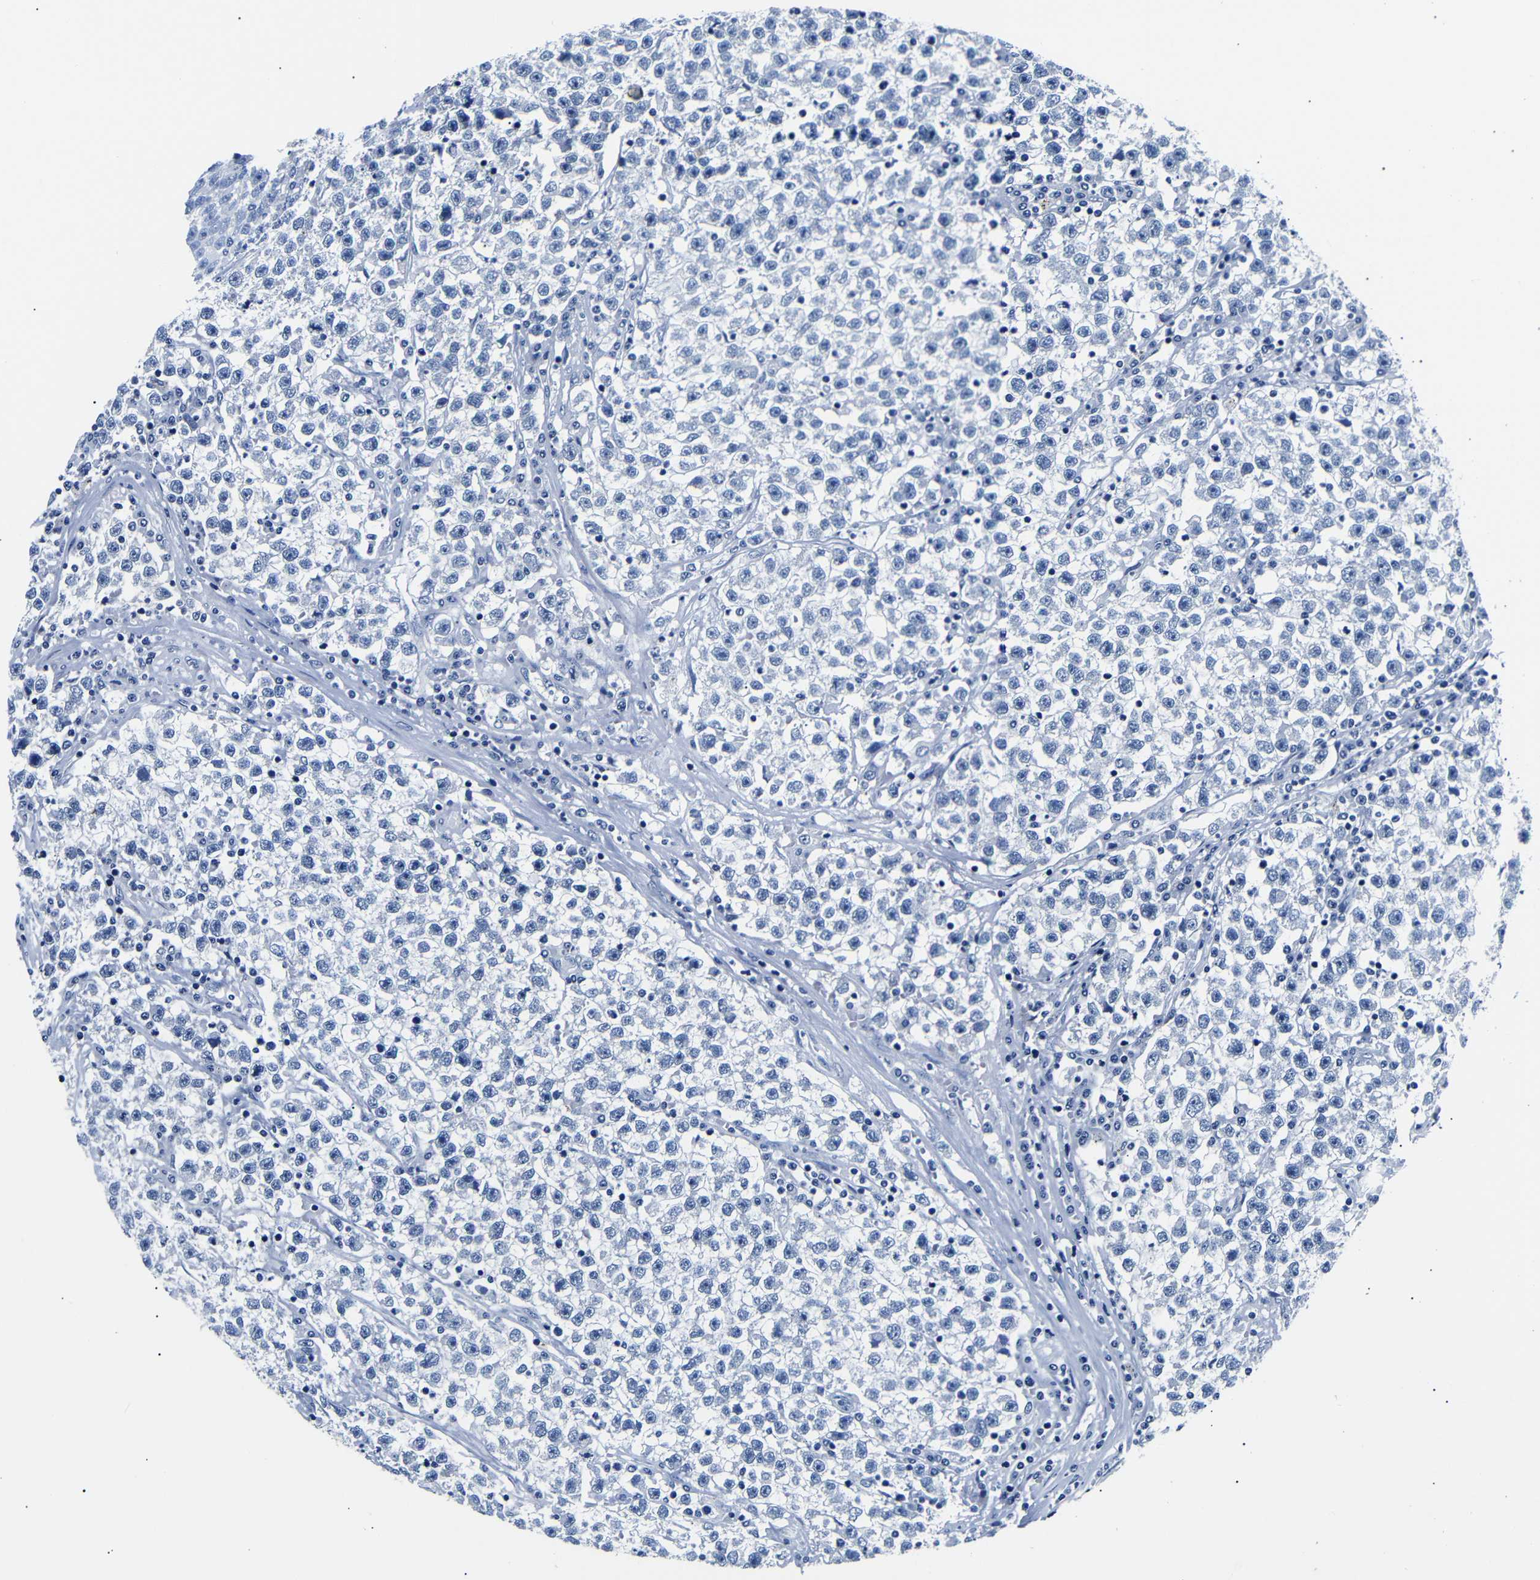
{"staining": {"intensity": "negative", "quantity": "none", "location": "none"}, "tissue": "testis cancer", "cell_type": "Tumor cells", "image_type": "cancer", "snomed": [{"axis": "morphology", "description": "Seminoma, NOS"}, {"axis": "topography", "description": "Testis"}], "caption": "This is a micrograph of IHC staining of seminoma (testis), which shows no expression in tumor cells.", "gene": "GAP43", "patient": {"sex": "male", "age": 22}}